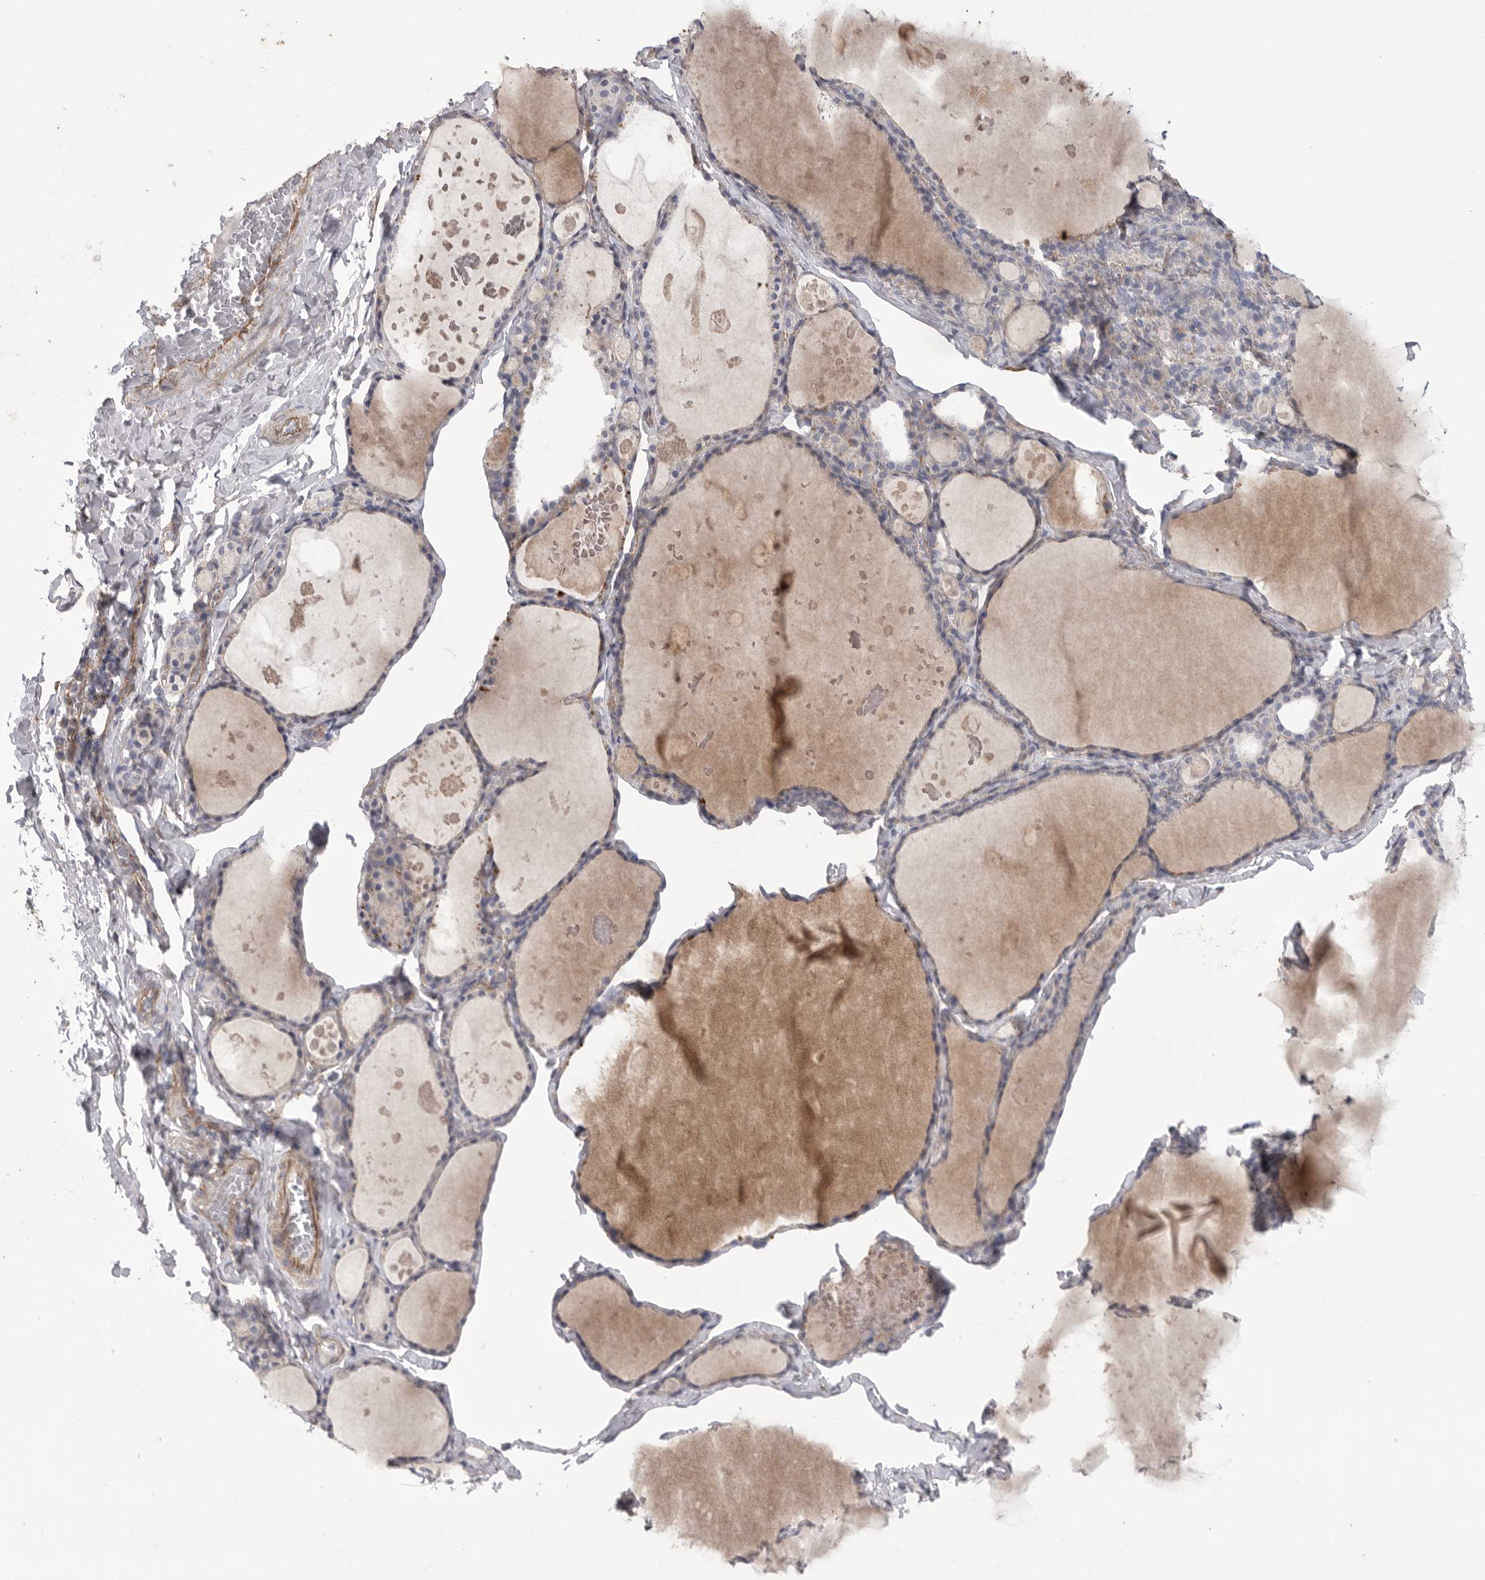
{"staining": {"intensity": "weak", "quantity": "<25%", "location": "cytoplasmic/membranous"}, "tissue": "thyroid gland", "cell_type": "Glandular cells", "image_type": "normal", "snomed": [{"axis": "morphology", "description": "Normal tissue, NOS"}, {"axis": "topography", "description": "Thyroid gland"}], "caption": "Benign thyroid gland was stained to show a protein in brown. There is no significant expression in glandular cells.", "gene": "SIGLEC10", "patient": {"sex": "male", "age": 56}}